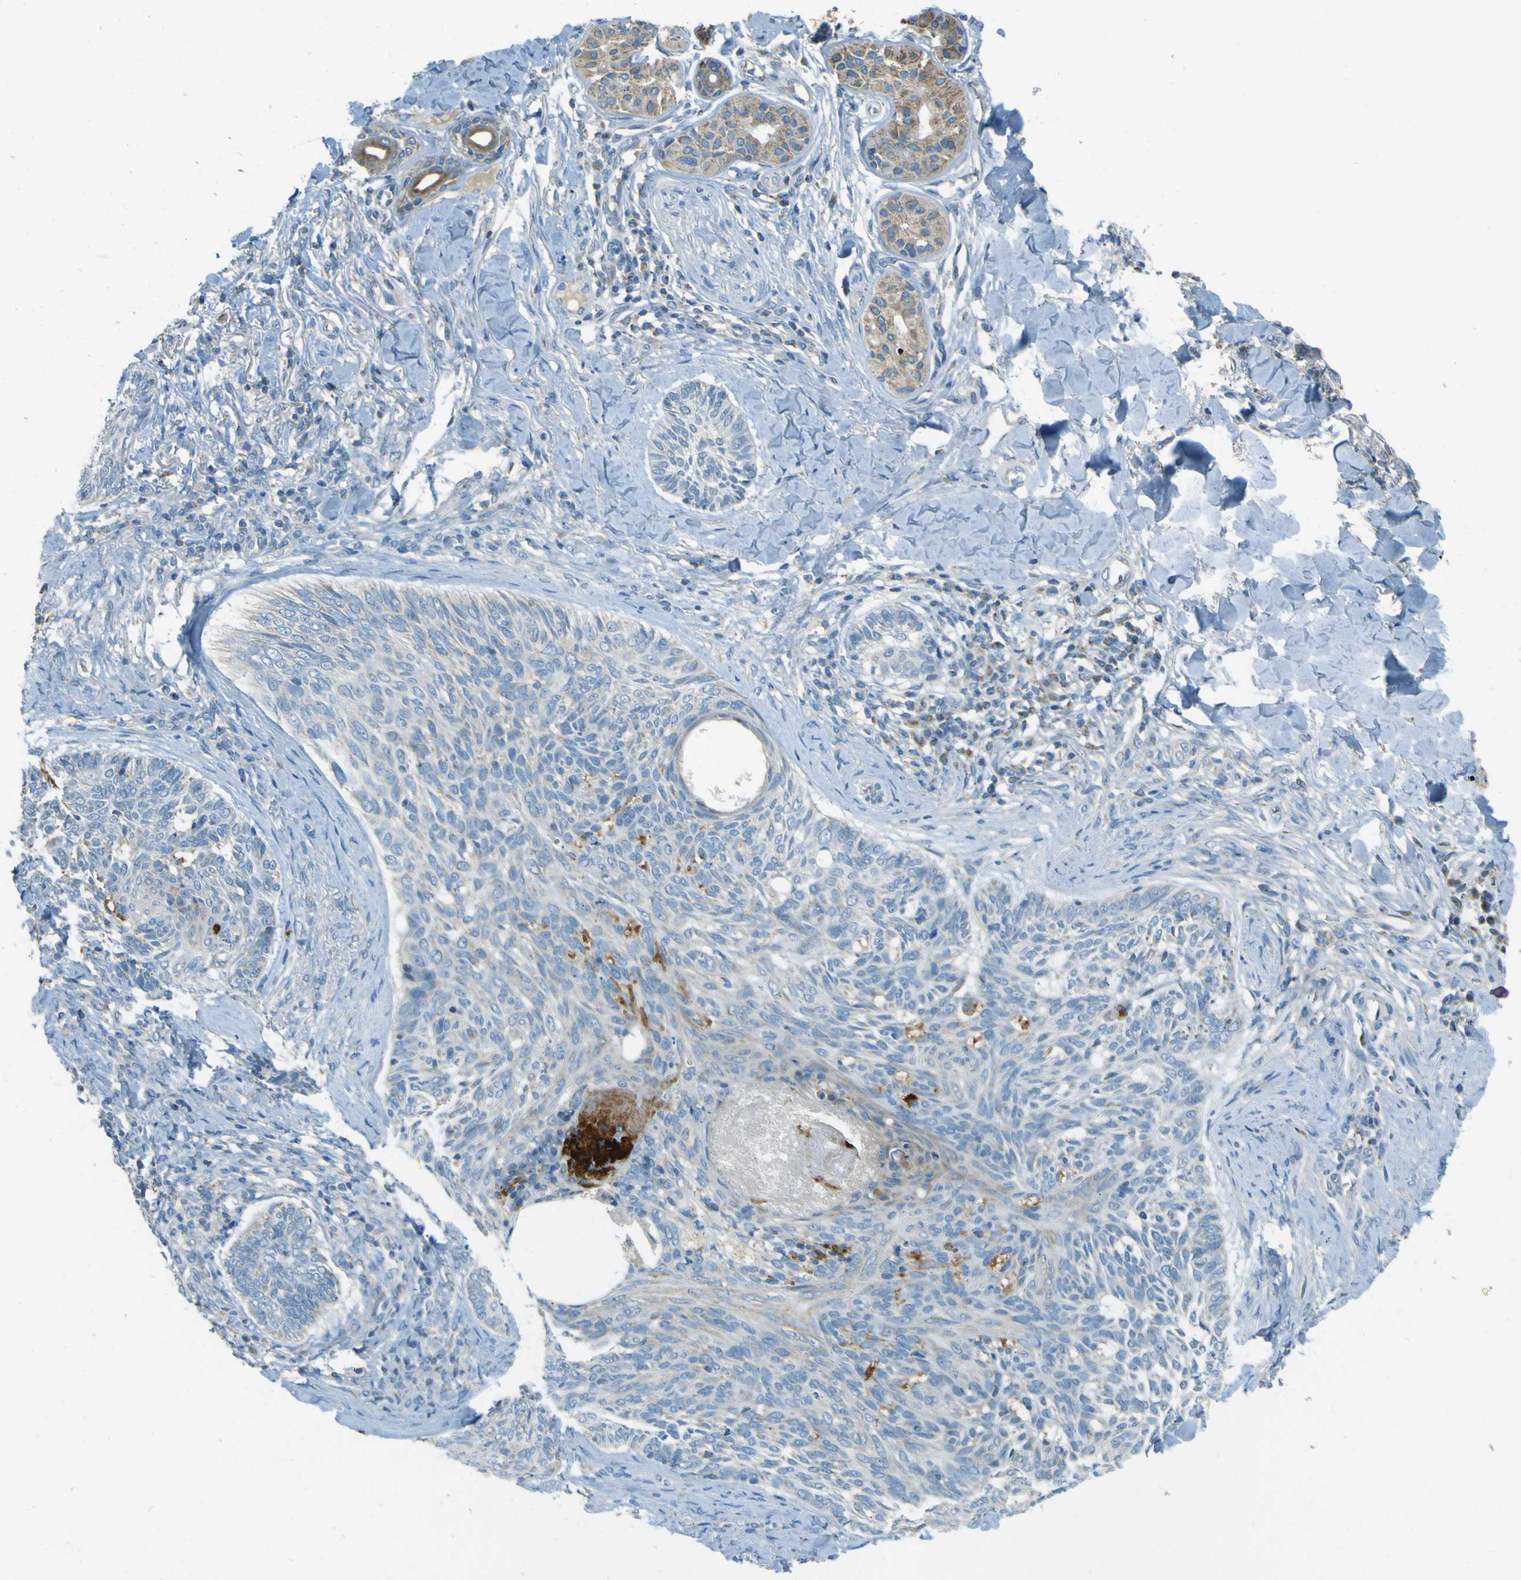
{"staining": {"intensity": "negative", "quantity": "none", "location": "none"}, "tissue": "skin cancer", "cell_type": "Tumor cells", "image_type": "cancer", "snomed": [{"axis": "morphology", "description": "Basal cell carcinoma"}, {"axis": "topography", "description": "Skin"}], "caption": "Immunohistochemistry (IHC) photomicrograph of skin cancer stained for a protein (brown), which exhibits no staining in tumor cells.", "gene": "FKTN", "patient": {"sex": "male", "age": 43}}